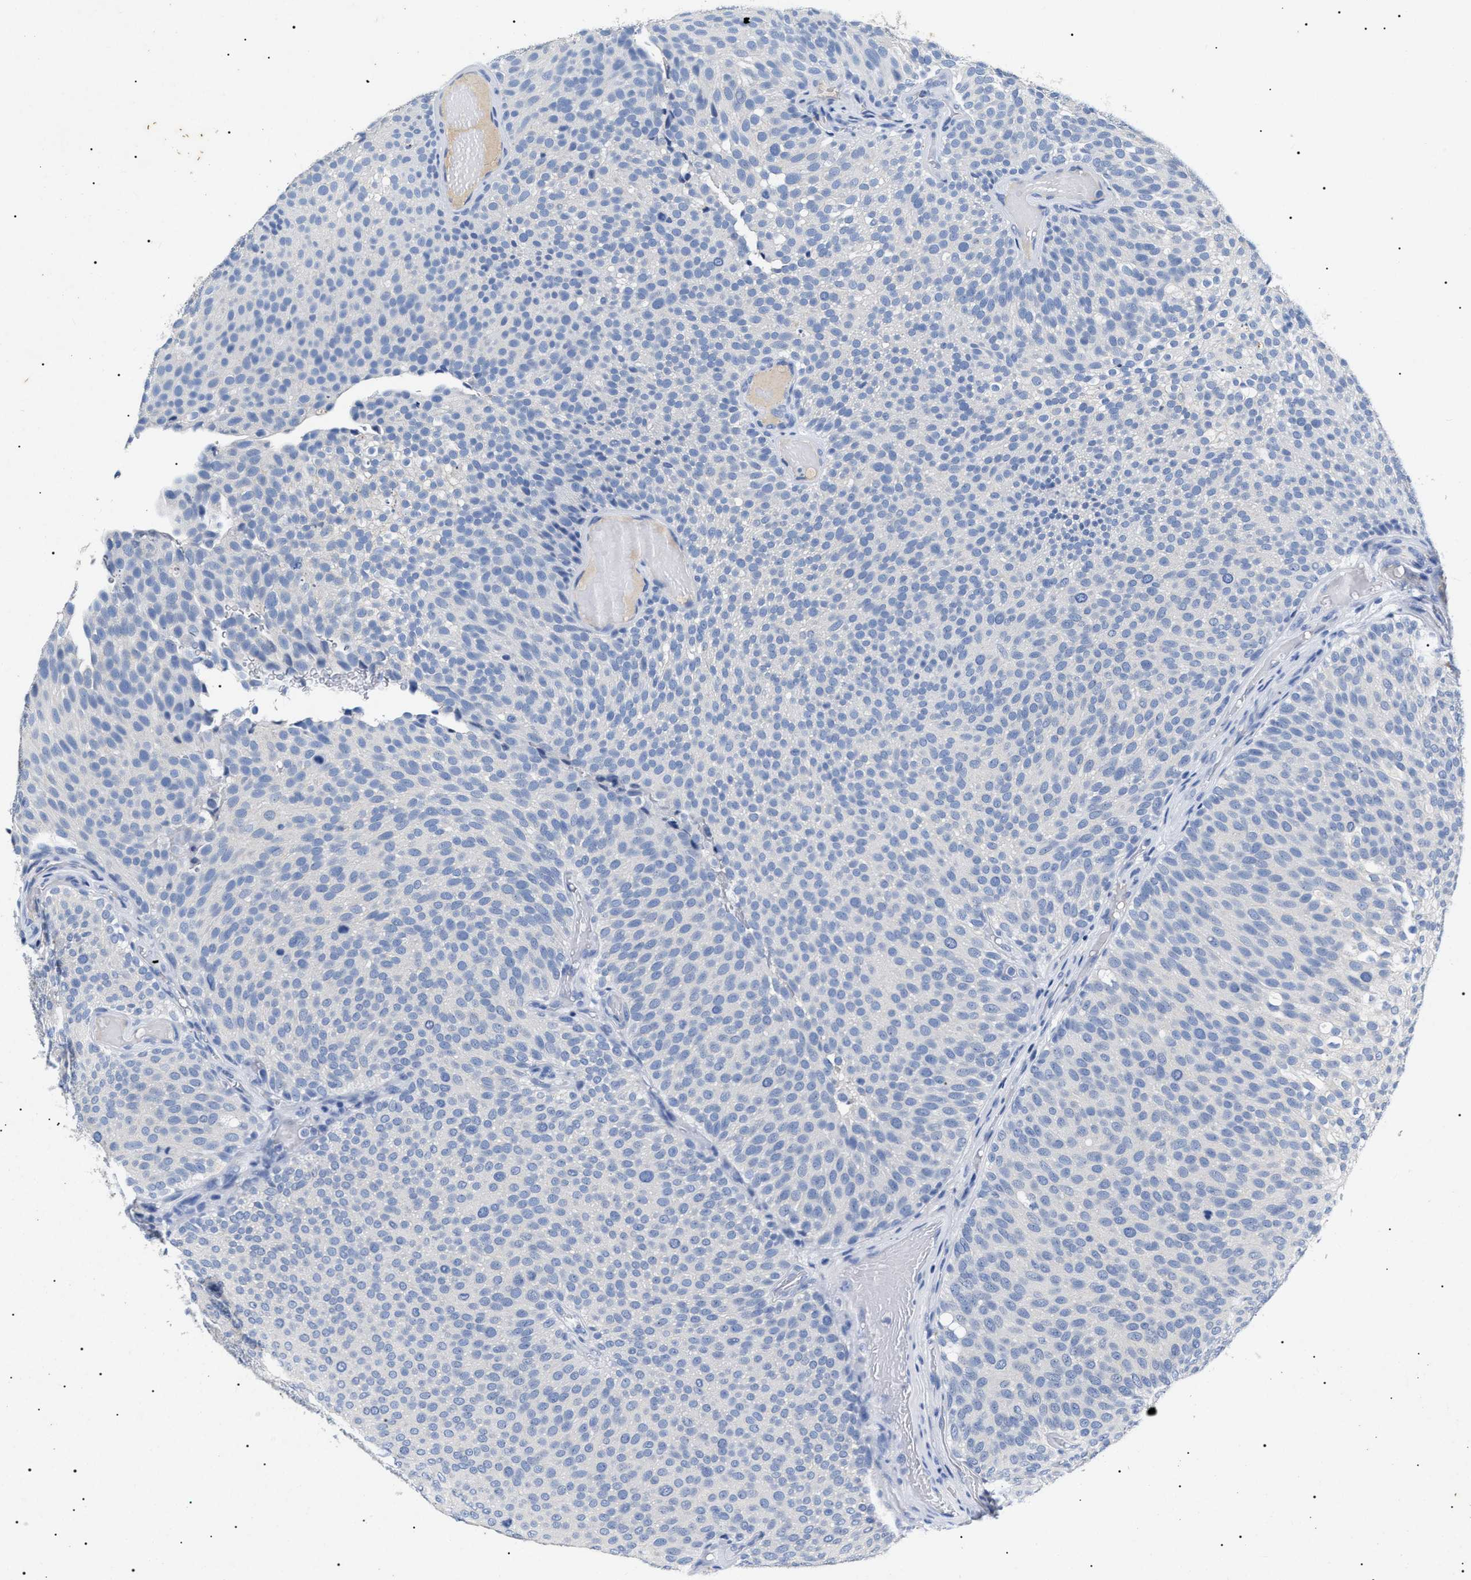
{"staining": {"intensity": "negative", "quantity": "none", "location": "none"}, "tissue": "urothelial cancer", "cell_type": "Tumor cells", "image_type": "cancer", "snomed": [{"axis": "morphology", "description": "Urothelial carcinoma, Low grade"}, {"axis": "topography", "description": "Urinary bladder"}], "caption": "The micrograph exhibits no significant expression in tumor cells of low-grade urothelial carcinoma.", "gene": "LRRC8E", "patient": {"sex": "male", "age": 78}}